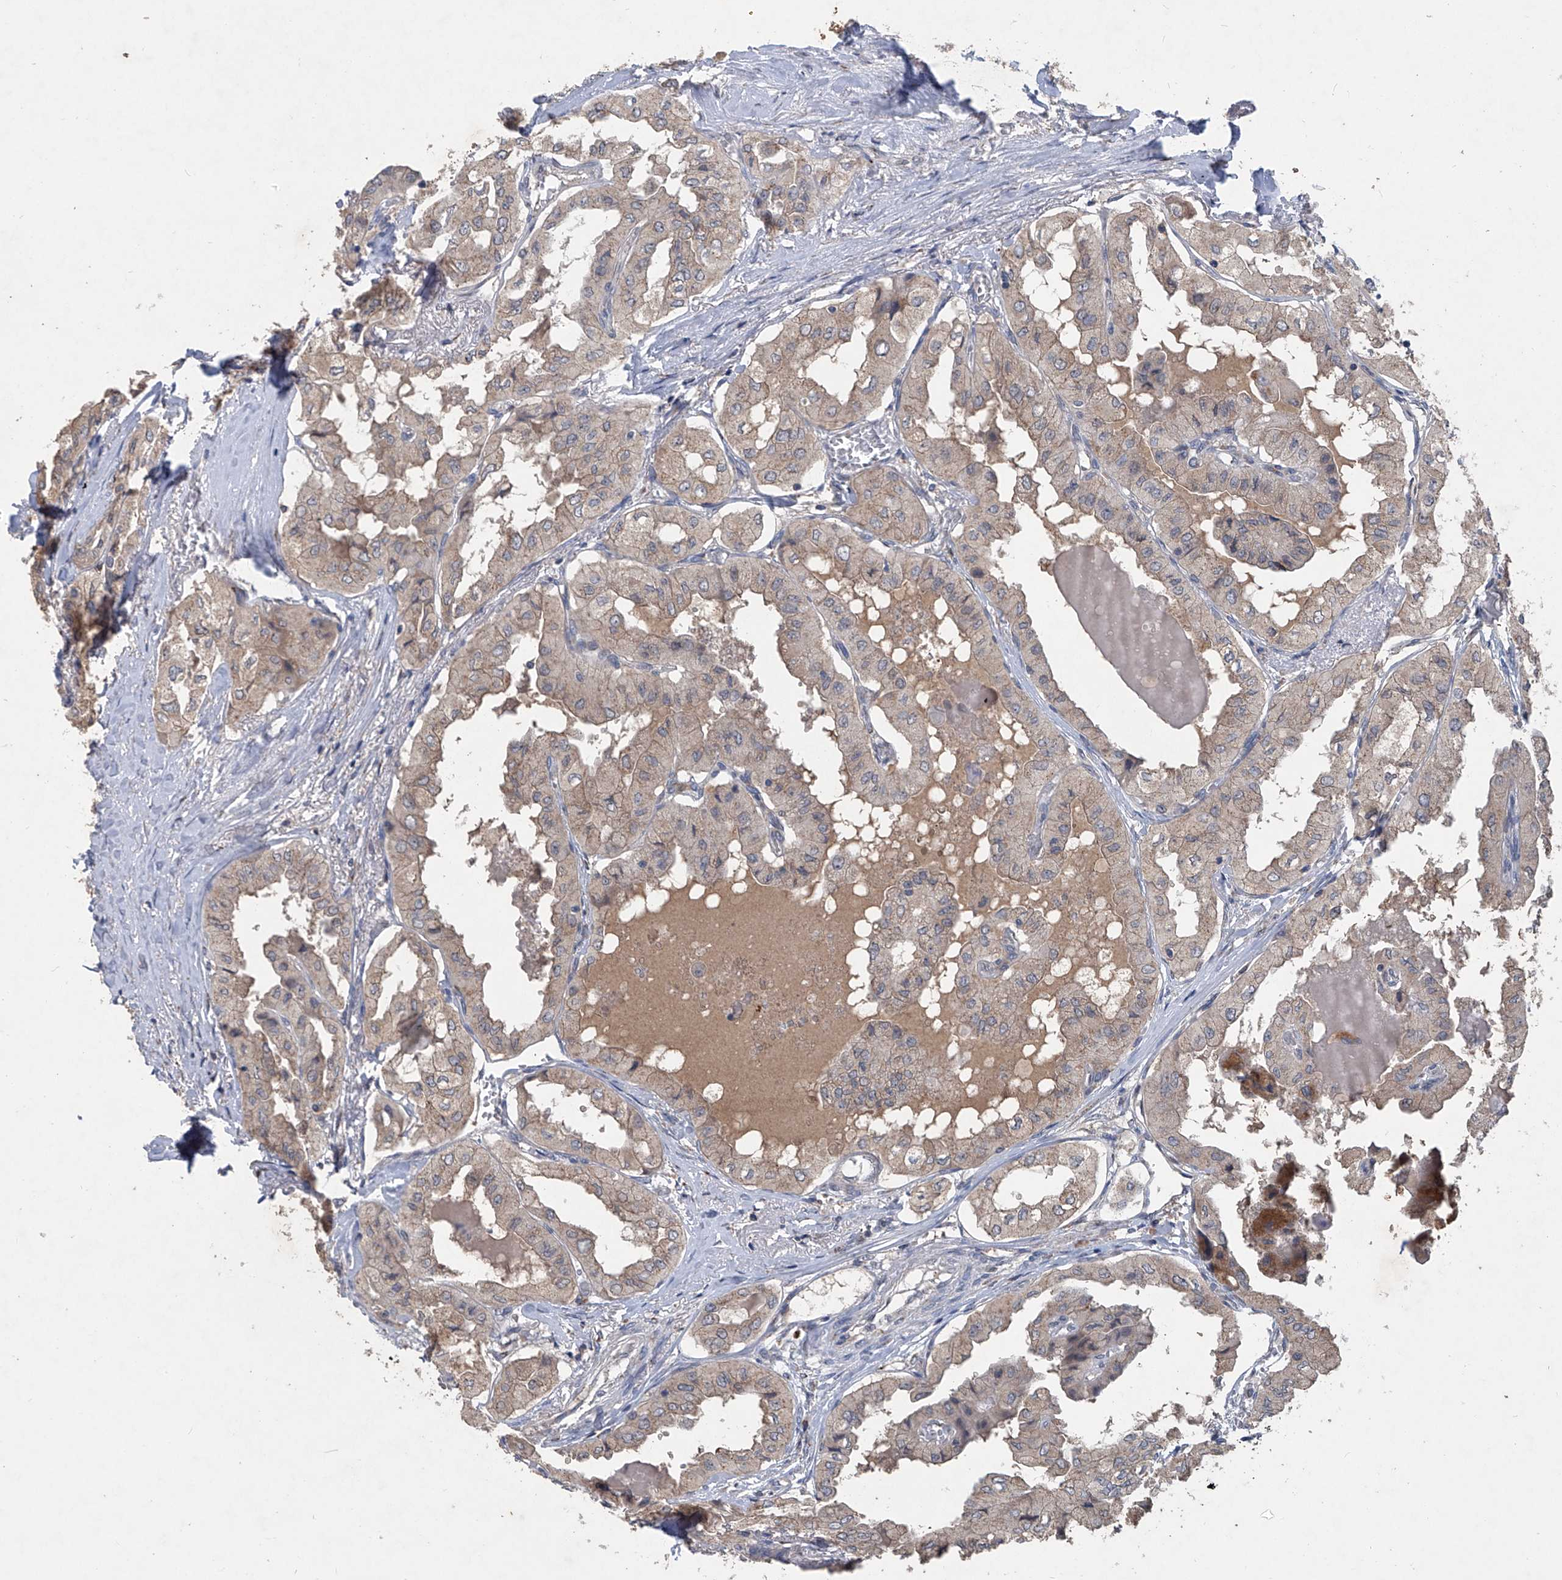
{"staining": {"intensity": "weak", "quantity": "25%-75%", "location": "cytoplasmic/membranous"}, "tissue": "thyroid cancer", "cell_type": "Tumor cells", "image_type": "cancer", "snomed": [{"axis": "morphology", "description": "Papillary adenocarcinoma, NOS"}, {"axis": "topography", "description": "Thyroid gland"}], "caption": "The micrograph shows immunohistochemical staining of thyroid cancer (papillary adenocarcinoma). There is weak cytoplasmic/membranous positivity is identified in about 25%-75% of tumor cells.", "gene": "PCSK5", "patient": {"sex": "female", "age": 59}}